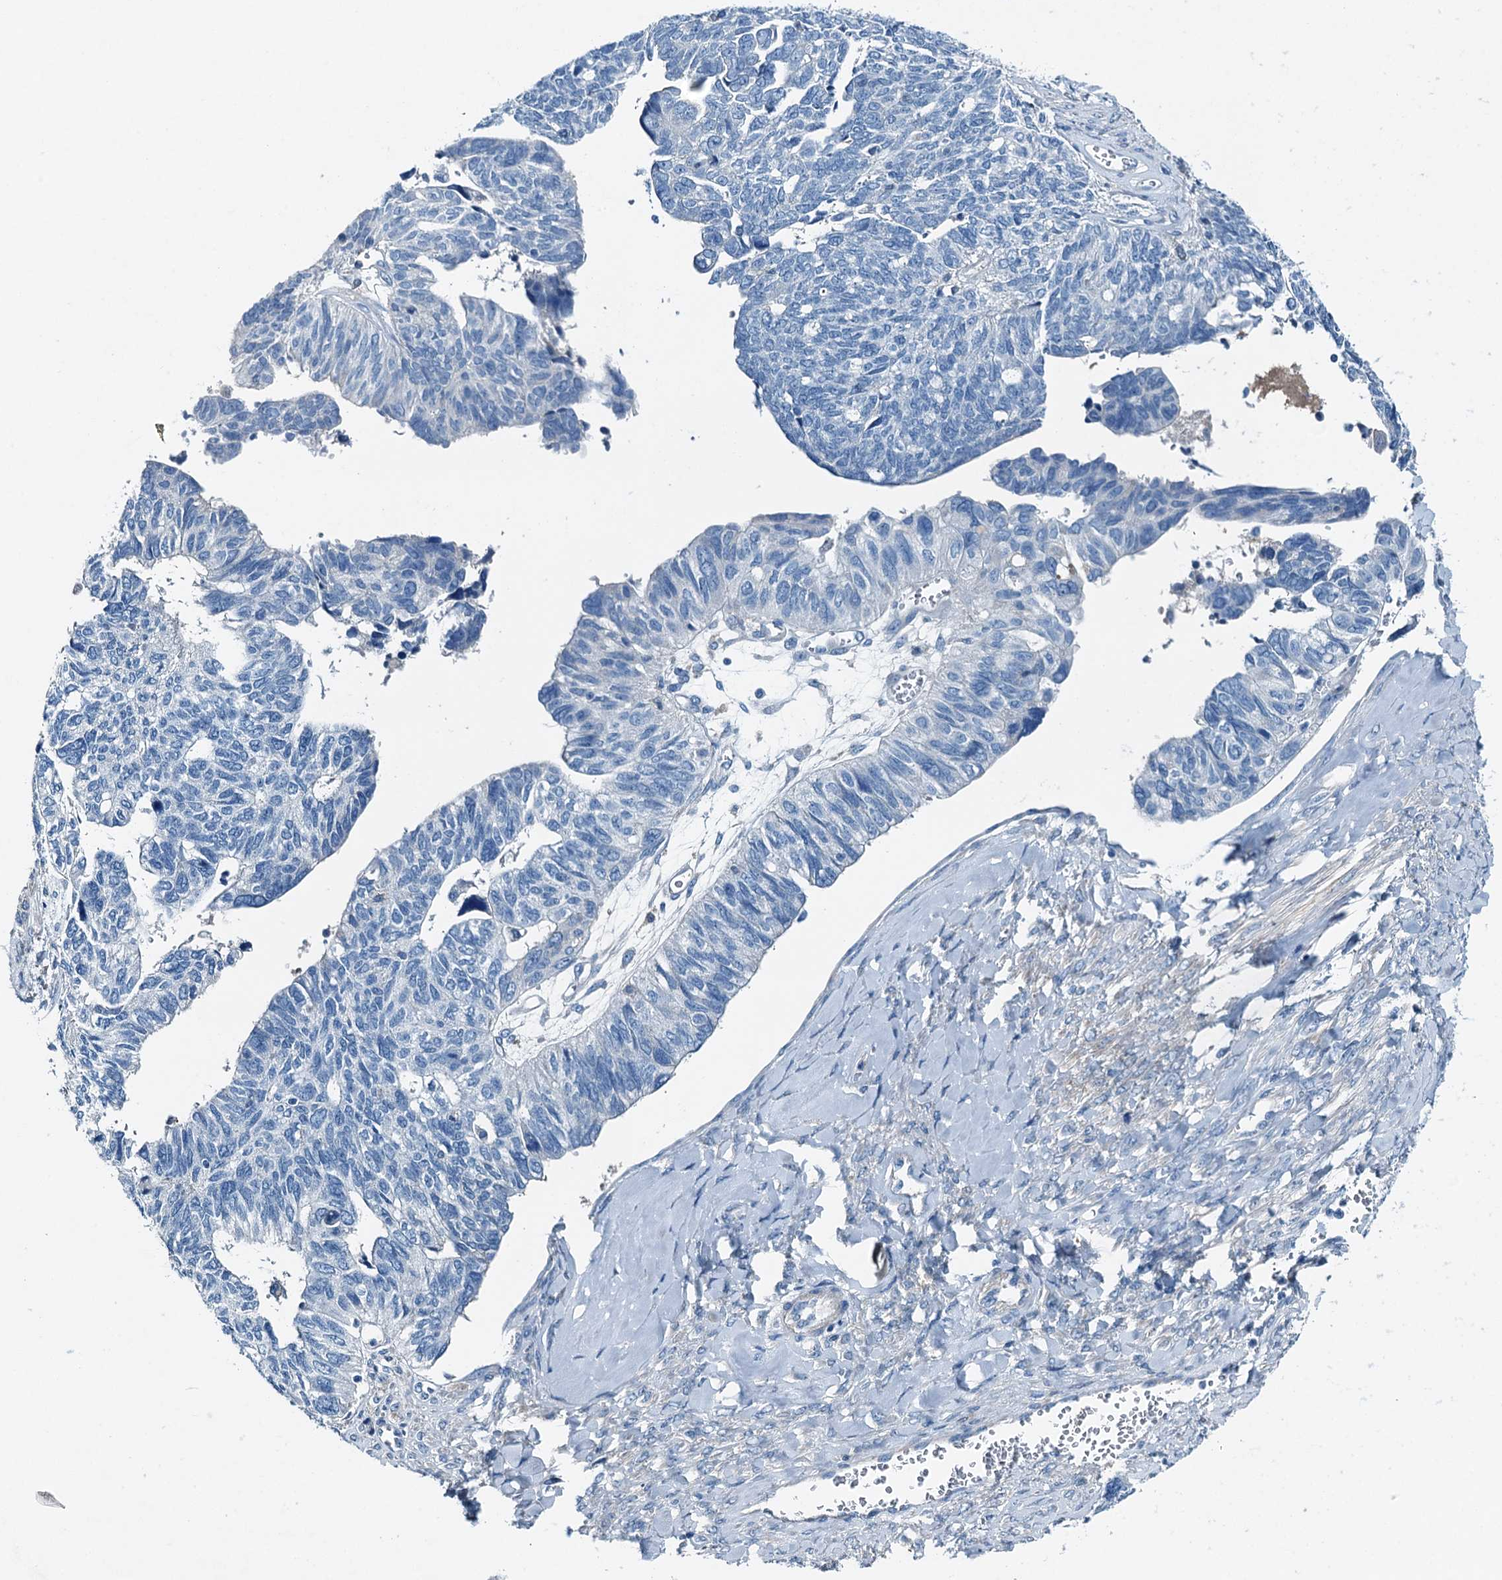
{"staining": {"intensity": "negative", "quantity": "none", "location": "none"}, "tissue": "ovarian cancer", "cell_type": "Tumor cells", "image_type": "cancer", "snomed": [{"axis": "morphology", "description": "Cystadenocarcinoma, serous, NOS"}, {"axis": "topography", "description": "Ovary"}], "caption": "Tumor cells are negative for brown protein staining in ovarian cancer (serous cystadenocarcinoma).", "gene": "RAB3IL1", "patient": {"sex": "female", "age": 79}}